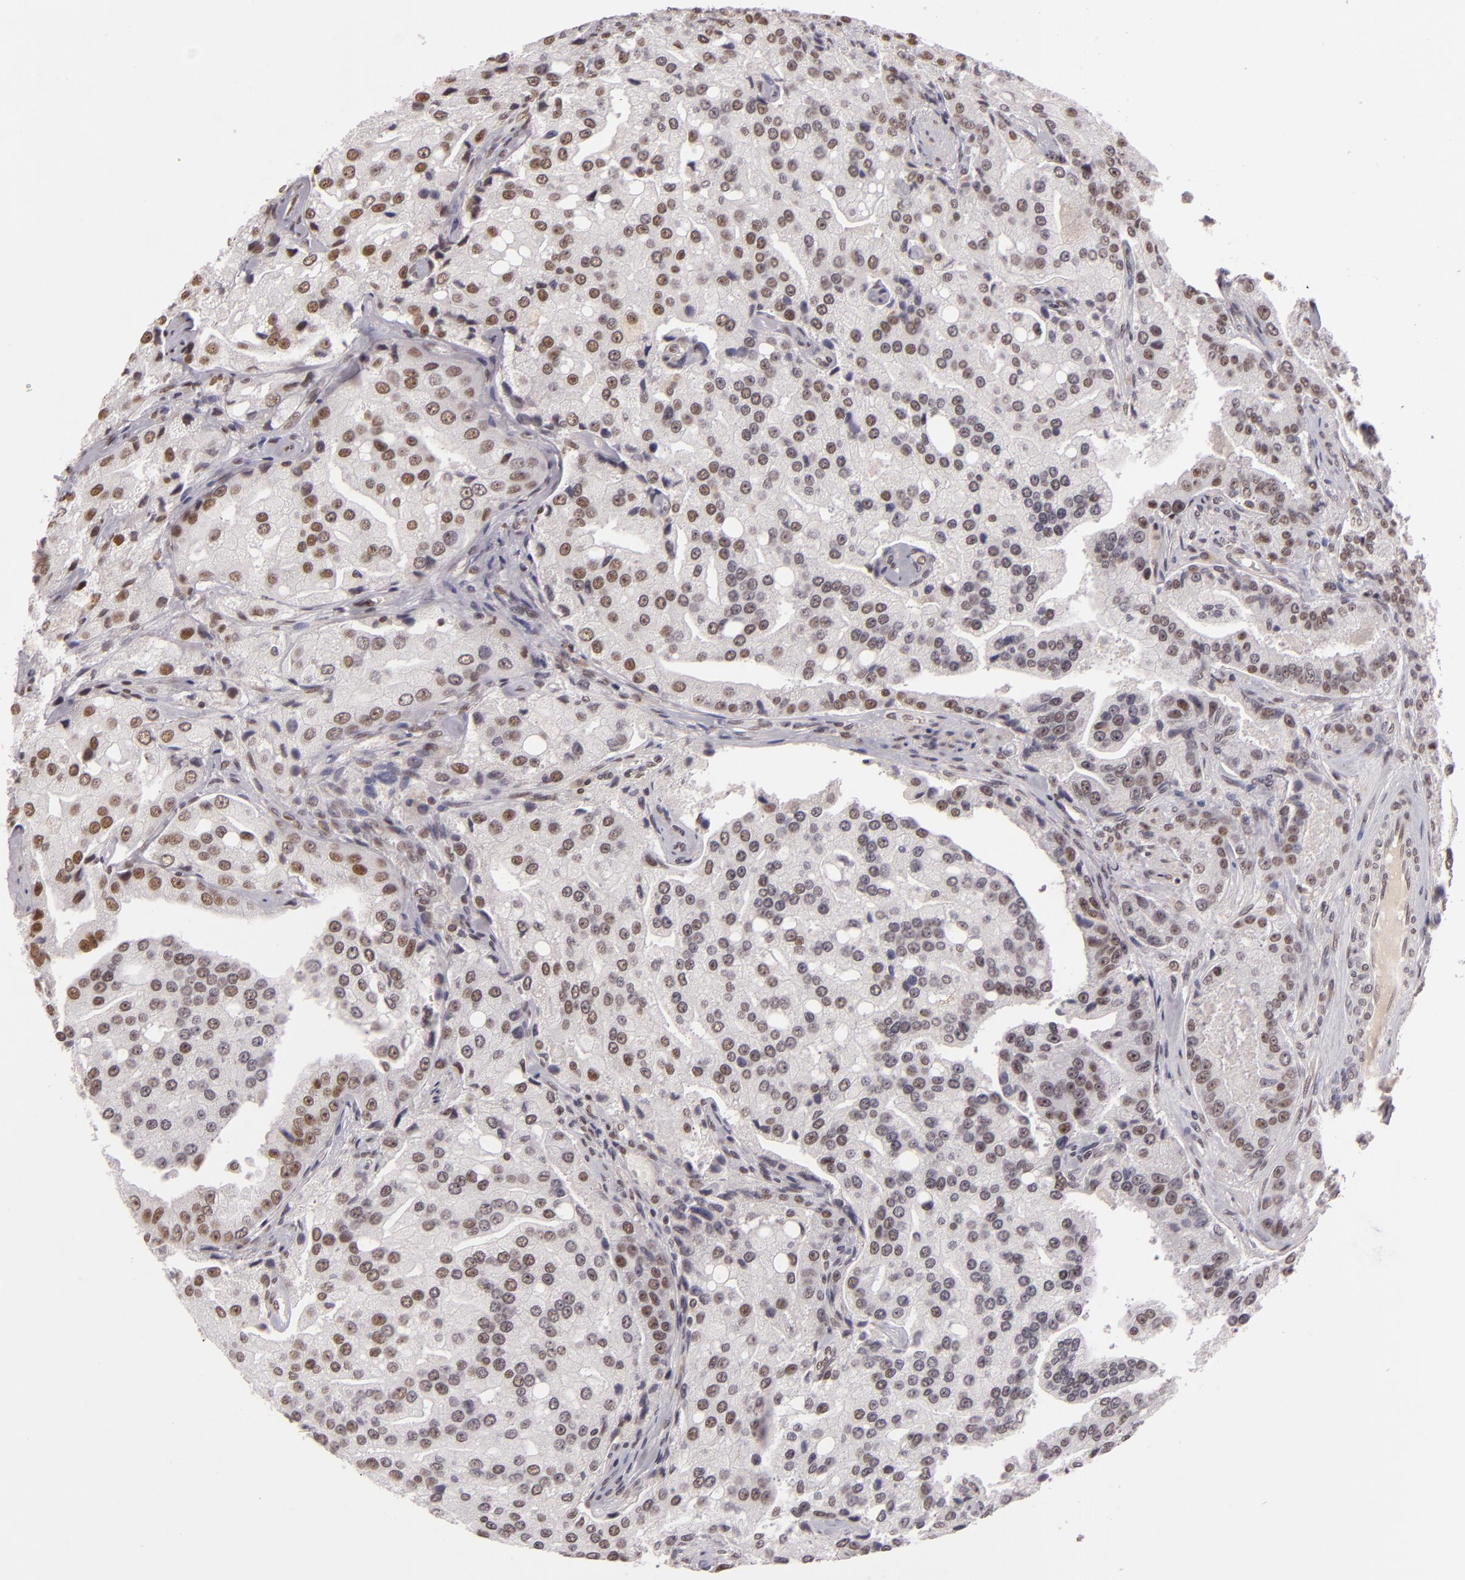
{"staining": {"intensity": "weak", "quantity": "25%-75%", "location": "nuclear"}, "tissue": "prostate cancer", "cell_type": "Tumor cells", "image_type": "cancer", "snomed": [{"axis": "morphology", "description": "Adenocarcinoma, Medium grade"}, {"axis": "topography", "description": "Prostate"}], "caption": "High-magnification brightfield microscopy of medium-grade adenocarcinoma (prostate) stained with DAB (brown) and counterstained with hematoxylin (blue). tumor cells exhibit weak nuclear expression is present in approximately25%-75% of cells. The staining was performed using DAB, with brown indicating positive protein expression. Nuclei are stained blue with hematoxylin.", "gene": "INTS6", "patient": {"sex": "male", "age": 72}}